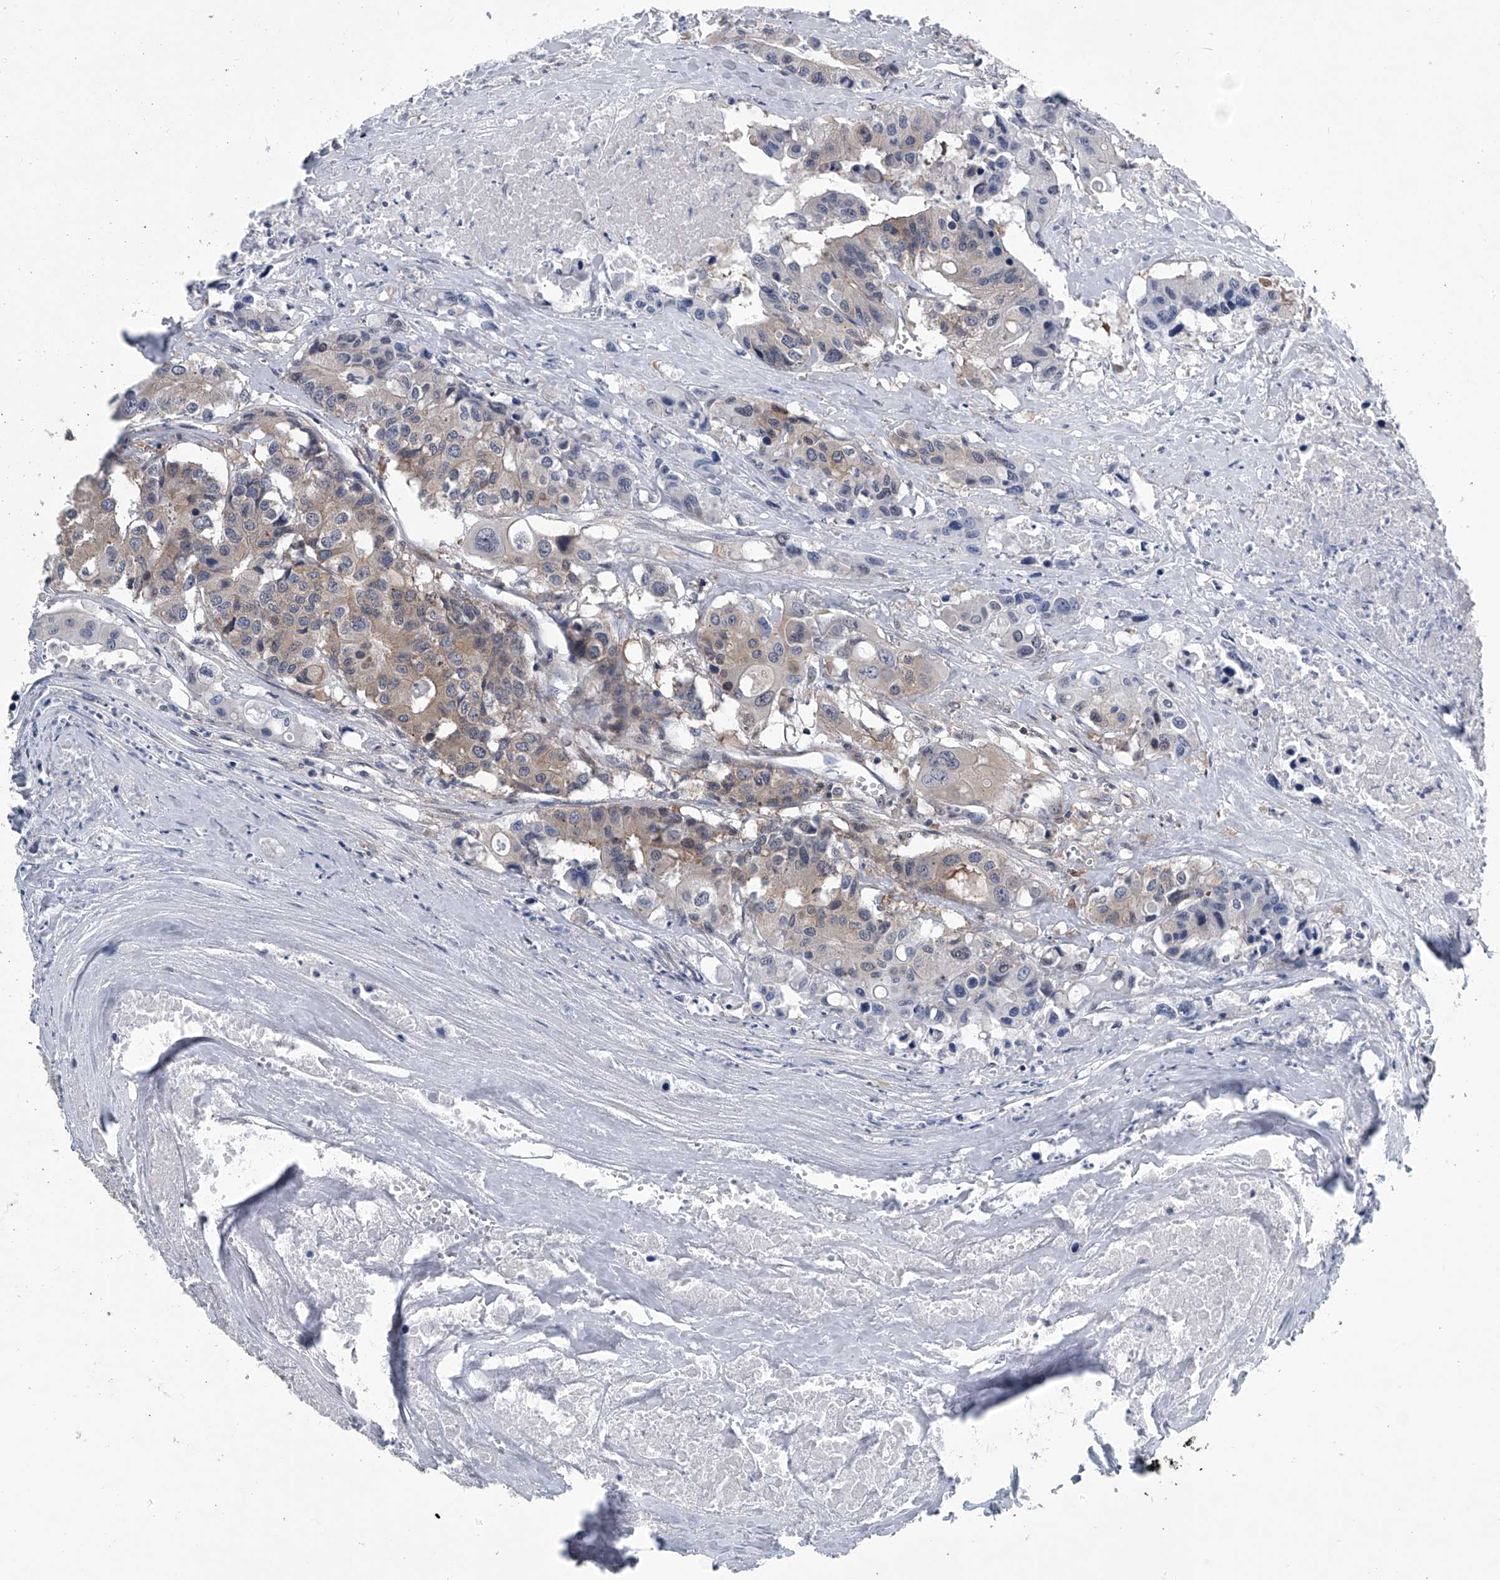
{"staining": {"intensity": "negative", "quantity": "none", "location": "none"}, "tissue": "colorectal cancer", "cell_type": "Tumor cells", "image_type": "cancer", "snomed": [{"axis": "morphology", "description": "Adenocarcinoma, NOS"}, {"axis": "topography", "description": "Colon"}], "caption": "A high-resolution image shows immunohistochemistry staining of colorectal adenocarcinoma, which shows no significant positivity in tumor cells. Brightfield microscopy of immunohistochemistry (IHC) stained with DAB (3,3'-diaminobenzidine) (brown) and hematoxylin (blue), captured at high magnification.", "gene": "PPP2R5D", "patient": {"sex": "male", "age": 77}}